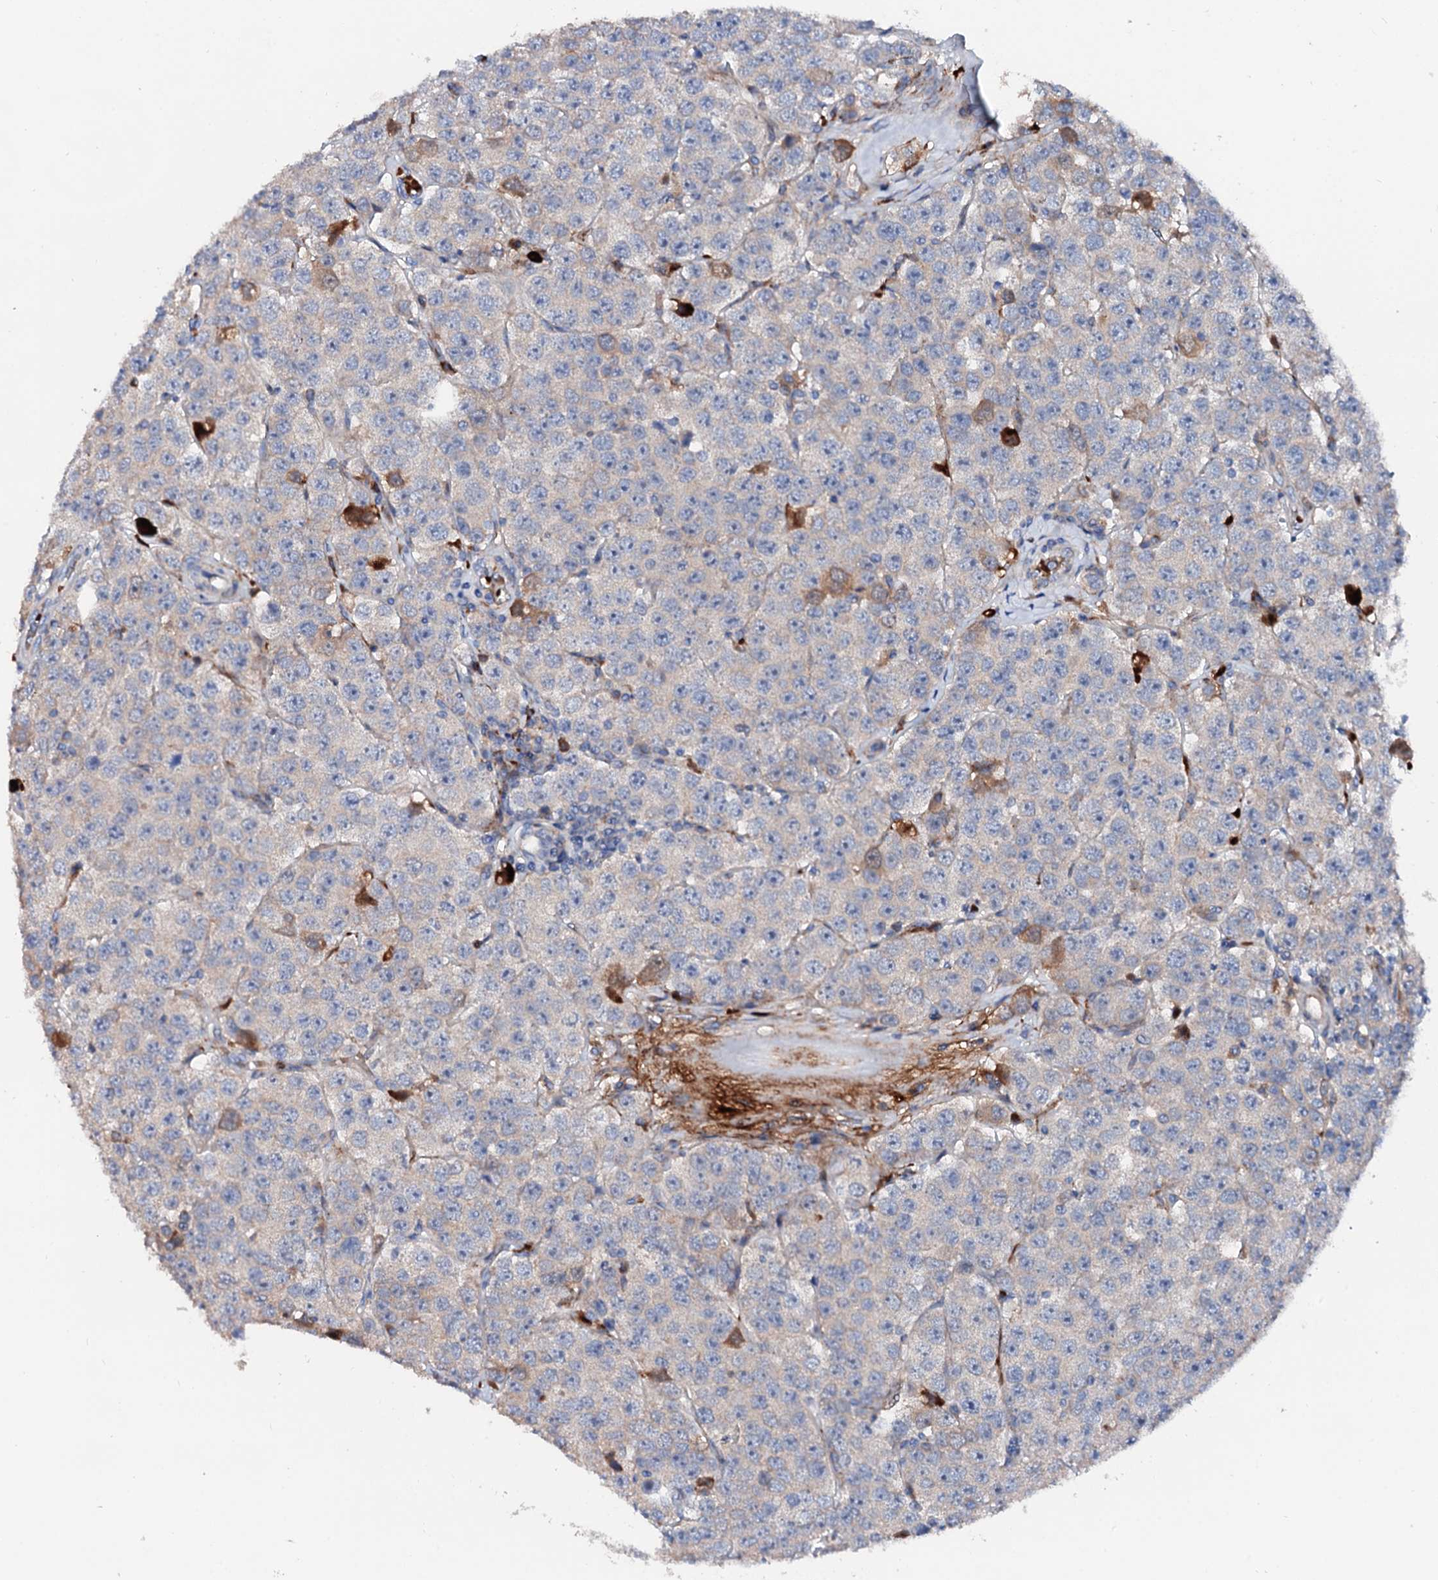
{"staining": {"intensity": "moderate", "quantity": "<25%", "location": "cytoplasmic/membranous"}, "tissue": "testis cancer", "cell_type": "Tumor cells", "image_type": "cancer", "snomed": [{"axis": "morphology", "description": "Seminoma, NOS"}, {"axis": "topography", "description": "Testis"}], "caption": "Tumor cells reveal low levels of moderate cytoplasmic/membranous staining in approximately <25% of cells in testis cancer.", "gene": "SLC10A7", "patient": {"sex": "male", "age": 28}}